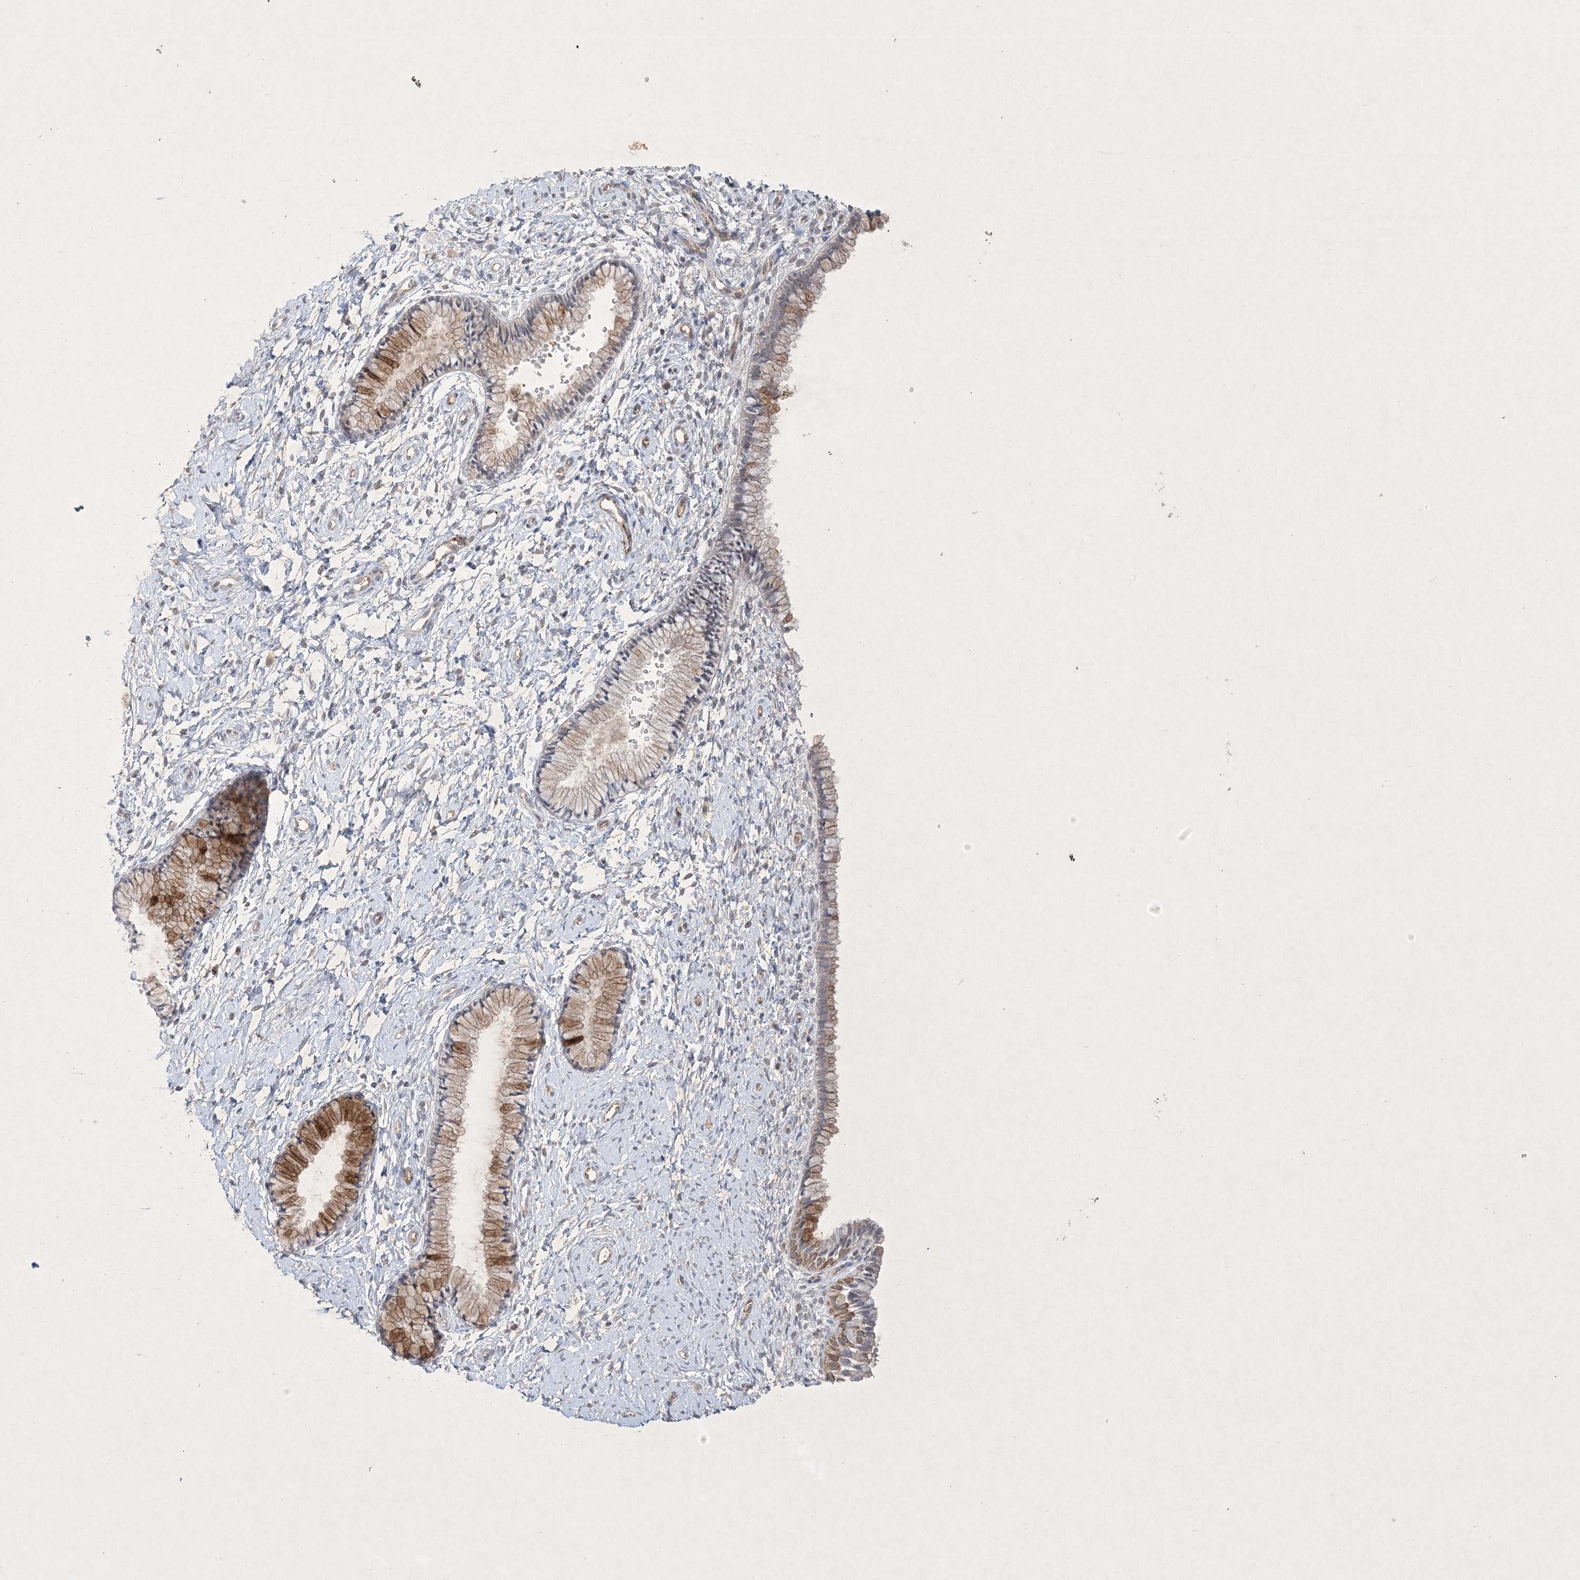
{"staining": {"intensity": "moderate", "quantity": "25%-75%", "location": "cytoplasmic/membranous"}, "tissue": "cervix", "cell_type": "Glandular cells", "image_type": "normal", "snomed": [{"axis": "morphology", "description": "Normal tissue, NOS"}, {"axis": "topography", "description": "Cervix"}], "caption": "Cervix stained with DAB IHC demonstrates medium levels of moderate cytoplasmic/membranous positivity in approximately 25%-75% of glandular cells.", "gene": "PRSS36", "patient": {"sex": "female", "age": 33}}